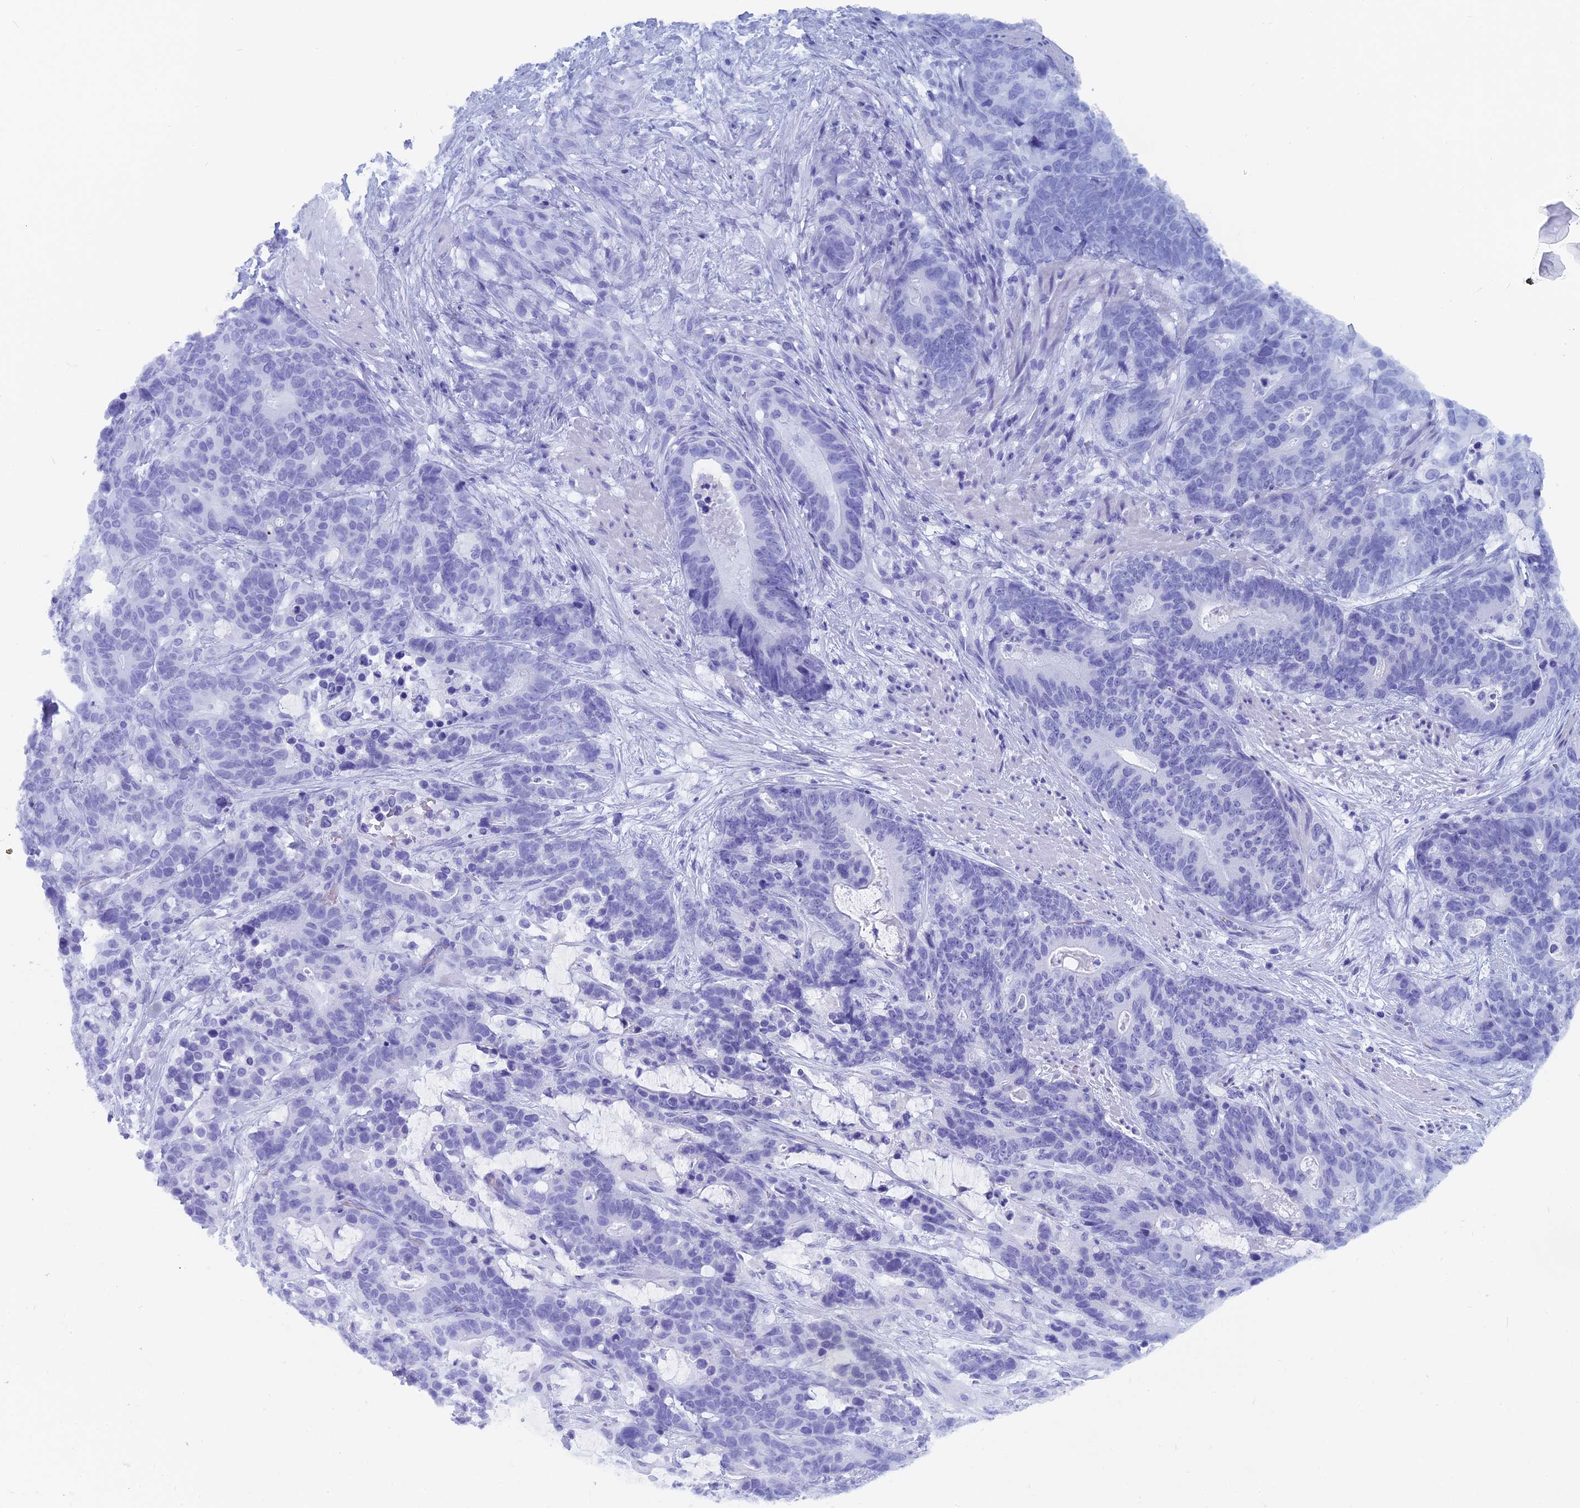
{"staining": {"intensity": "negative", "quantity": "none", "location": "none"}, "tissue": "stomach cancer", "cell_type": "Tumor cells", "image_type": "cancer", "snomed": [{"axis": "morphology", "description": "Adenocarcinoma, NOS"}, {"axis": "topography", "description": "Stomach"}], "caption": "A photomicrograph of human stomach cancer (adenocarcinoma) is negative for staining in tumor cells.", "gene": "CAPS", "patient": {"sex": "female", "age": 76}}